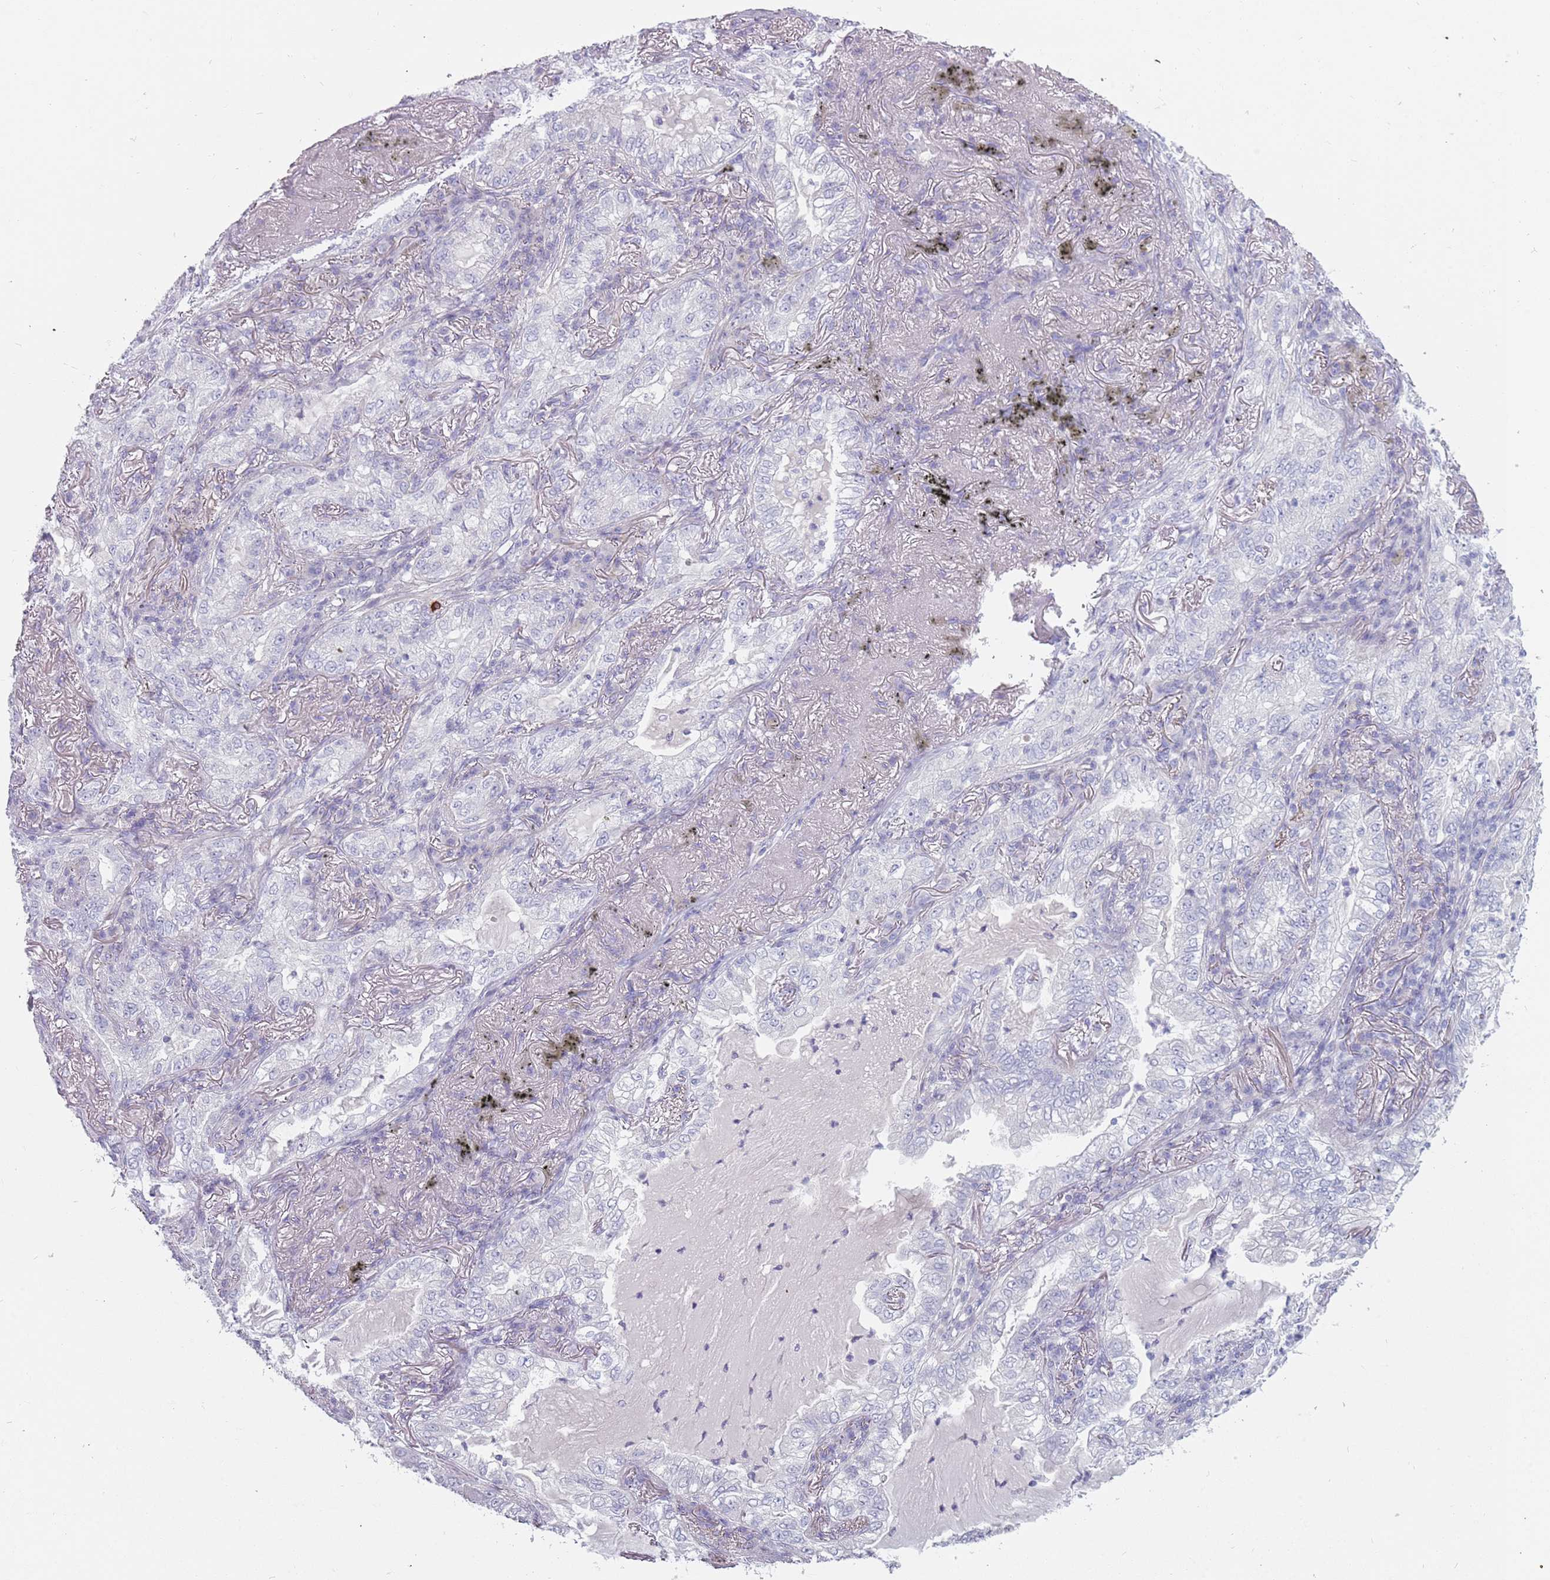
{"staining": {"intensity": "negative", "quantity": "none", "location": "none"}, "tissue": "lung cancer", "cell_type": "Tumor cells", "image_type": "cancer", "snomed": [{"axis": "morphology", "description": "Adenocarcinoma, NOS"}, {"axis": "topography", "description": "Lung"}], "caption": "Immunohistochemical staining of lung cancer shows no significant staining in tumor cells.", "gene": "DDX4", "patient": {"sex": "female", "age": 73}}